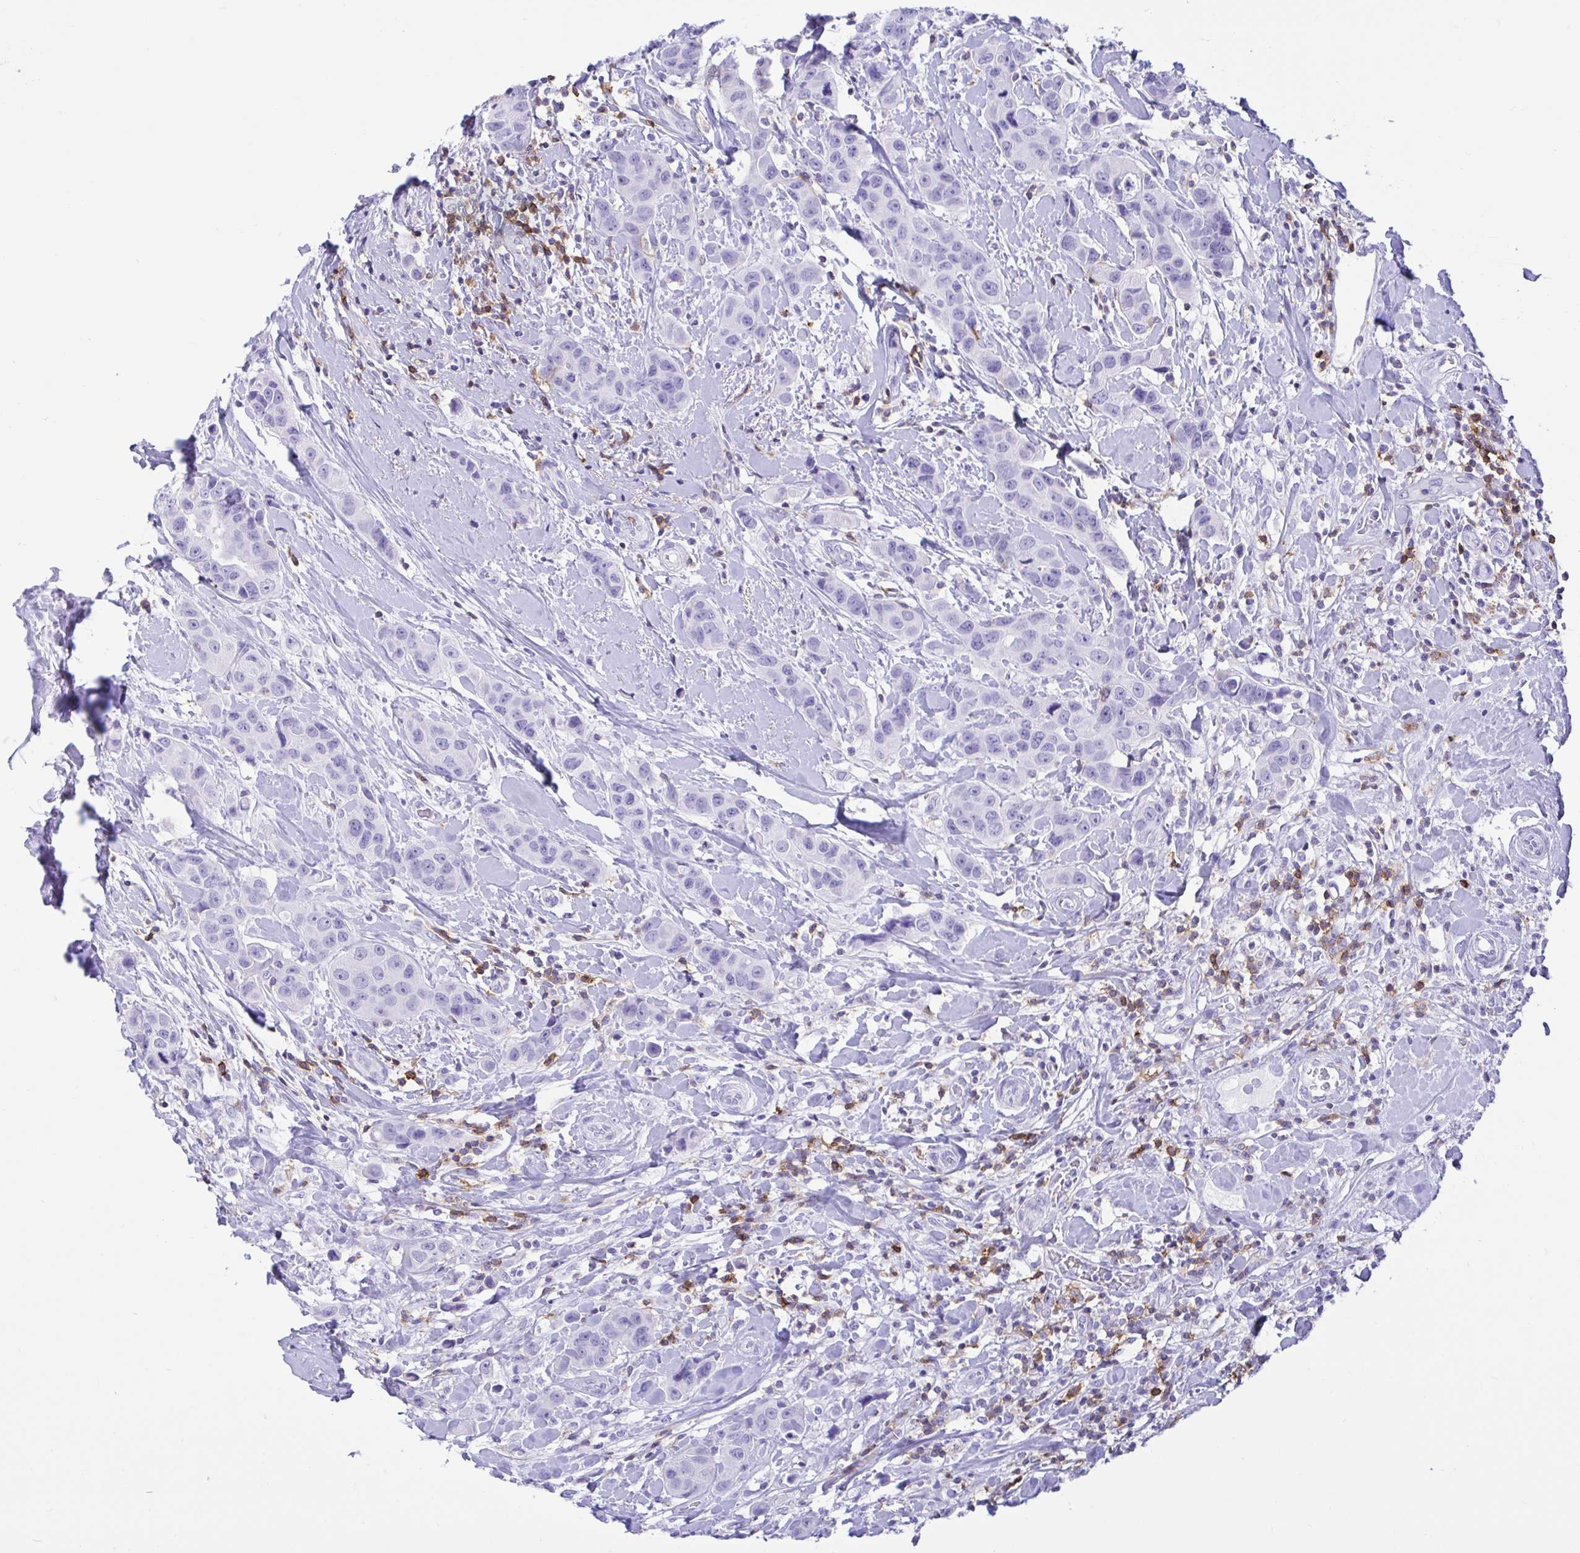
{"staining": {"intensity": "negative", "quantity": "none", "location": "none"}, "tissue": "breast cancer", "cell_type": "Tumor cells", "image_type": "cancer", "snomed": [{"axis": "morphology", "description": "Duct carcinoma"}, {"axis": "topography", "description": "Breast"}], "caption": "IHC of intraductal carcinoma (breast) reveals no positivity in tumor cells.", "gene": "CD5", "patient": {"sex": "female", "age": 24}}